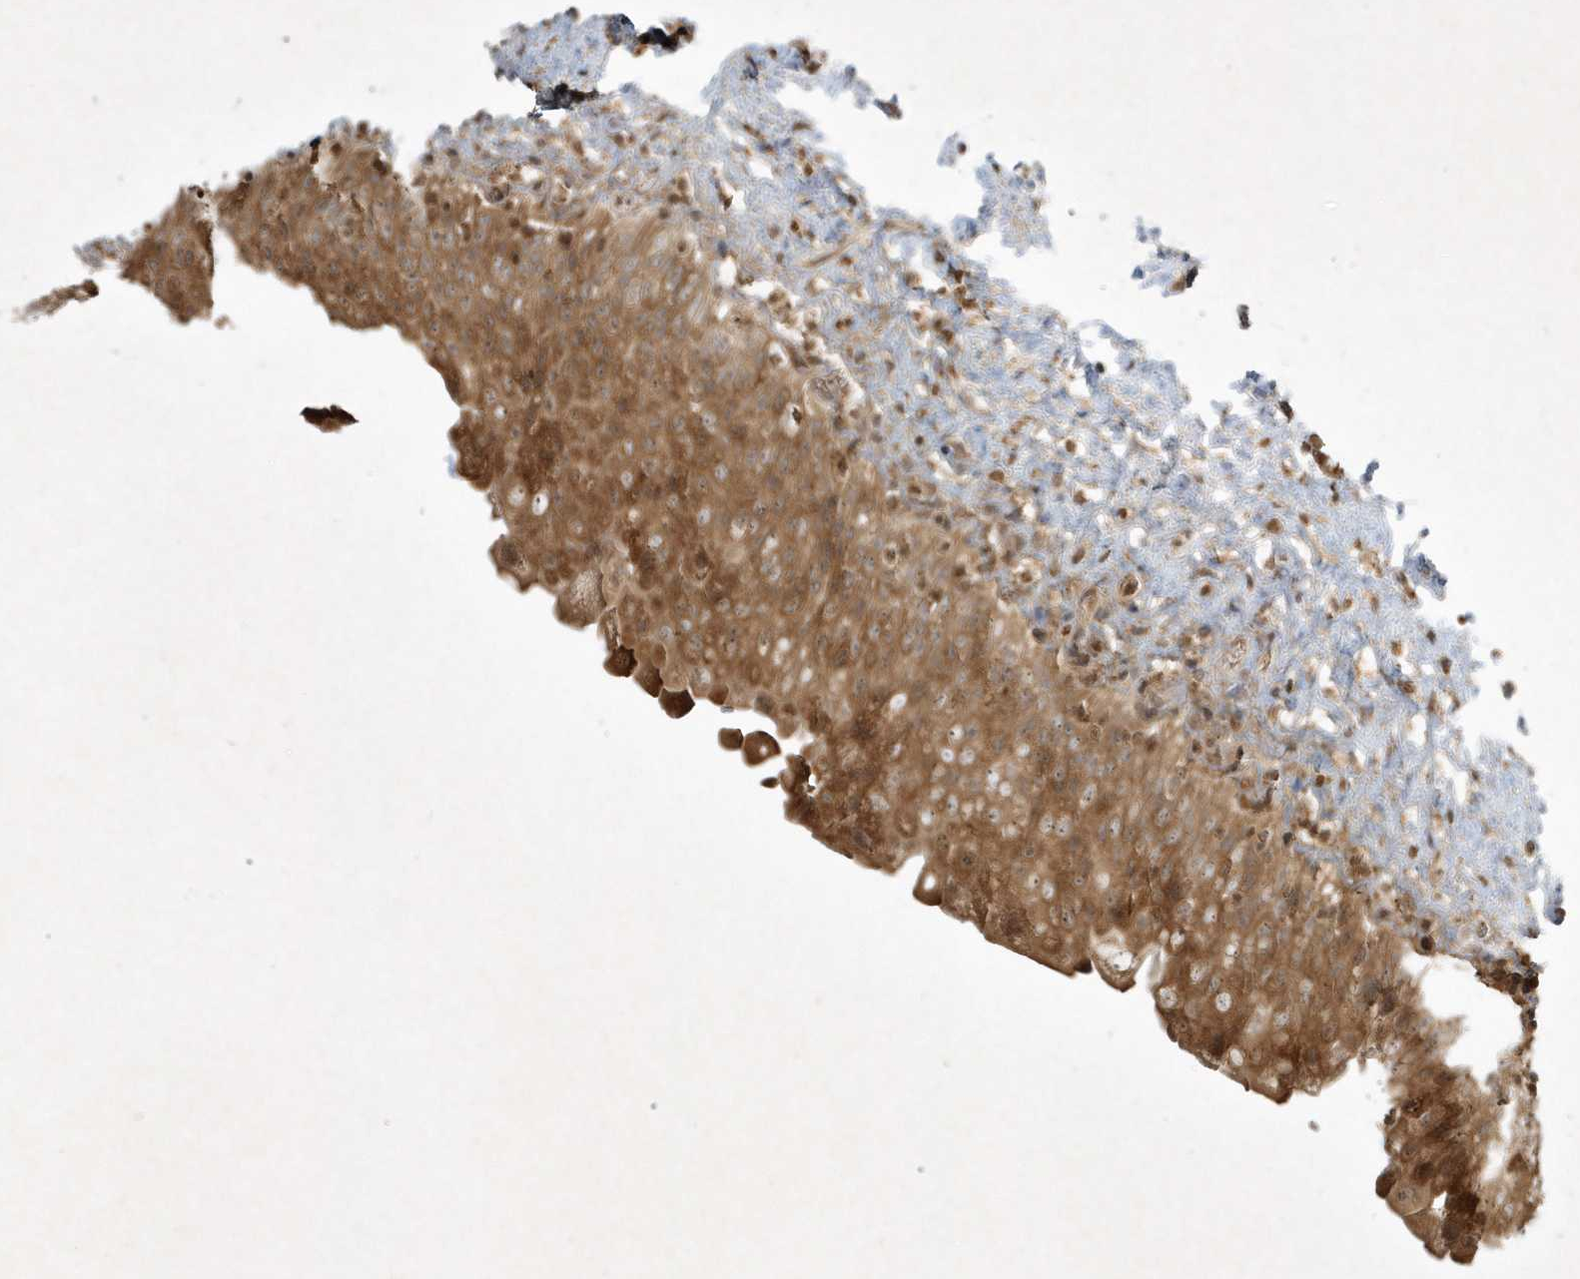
{"staining": {"intensity": "moderate", "quantity": ">75%", "location": "cytoplasmic/membranous"}, "tissue": "urinary bladder", "cell_type": "Urothelial cells", "image_type": "normal", "snomed": [{"axis": "morphology", "description": "Normal tissue, NOS"}, {"axis": "topography", "description": "Urinary bladder"}], "caption": "Immunohistochemistry of unremarkable urinary bladder demonstrates medium levels of moderate cytoplasmic/membranous expression in approximately >75% of urothelial cells. (Brightfield microscopy of DAB IHC at high magnification).", "gene": "PLTP", "patient": {"sex": "female", "age": 27}}